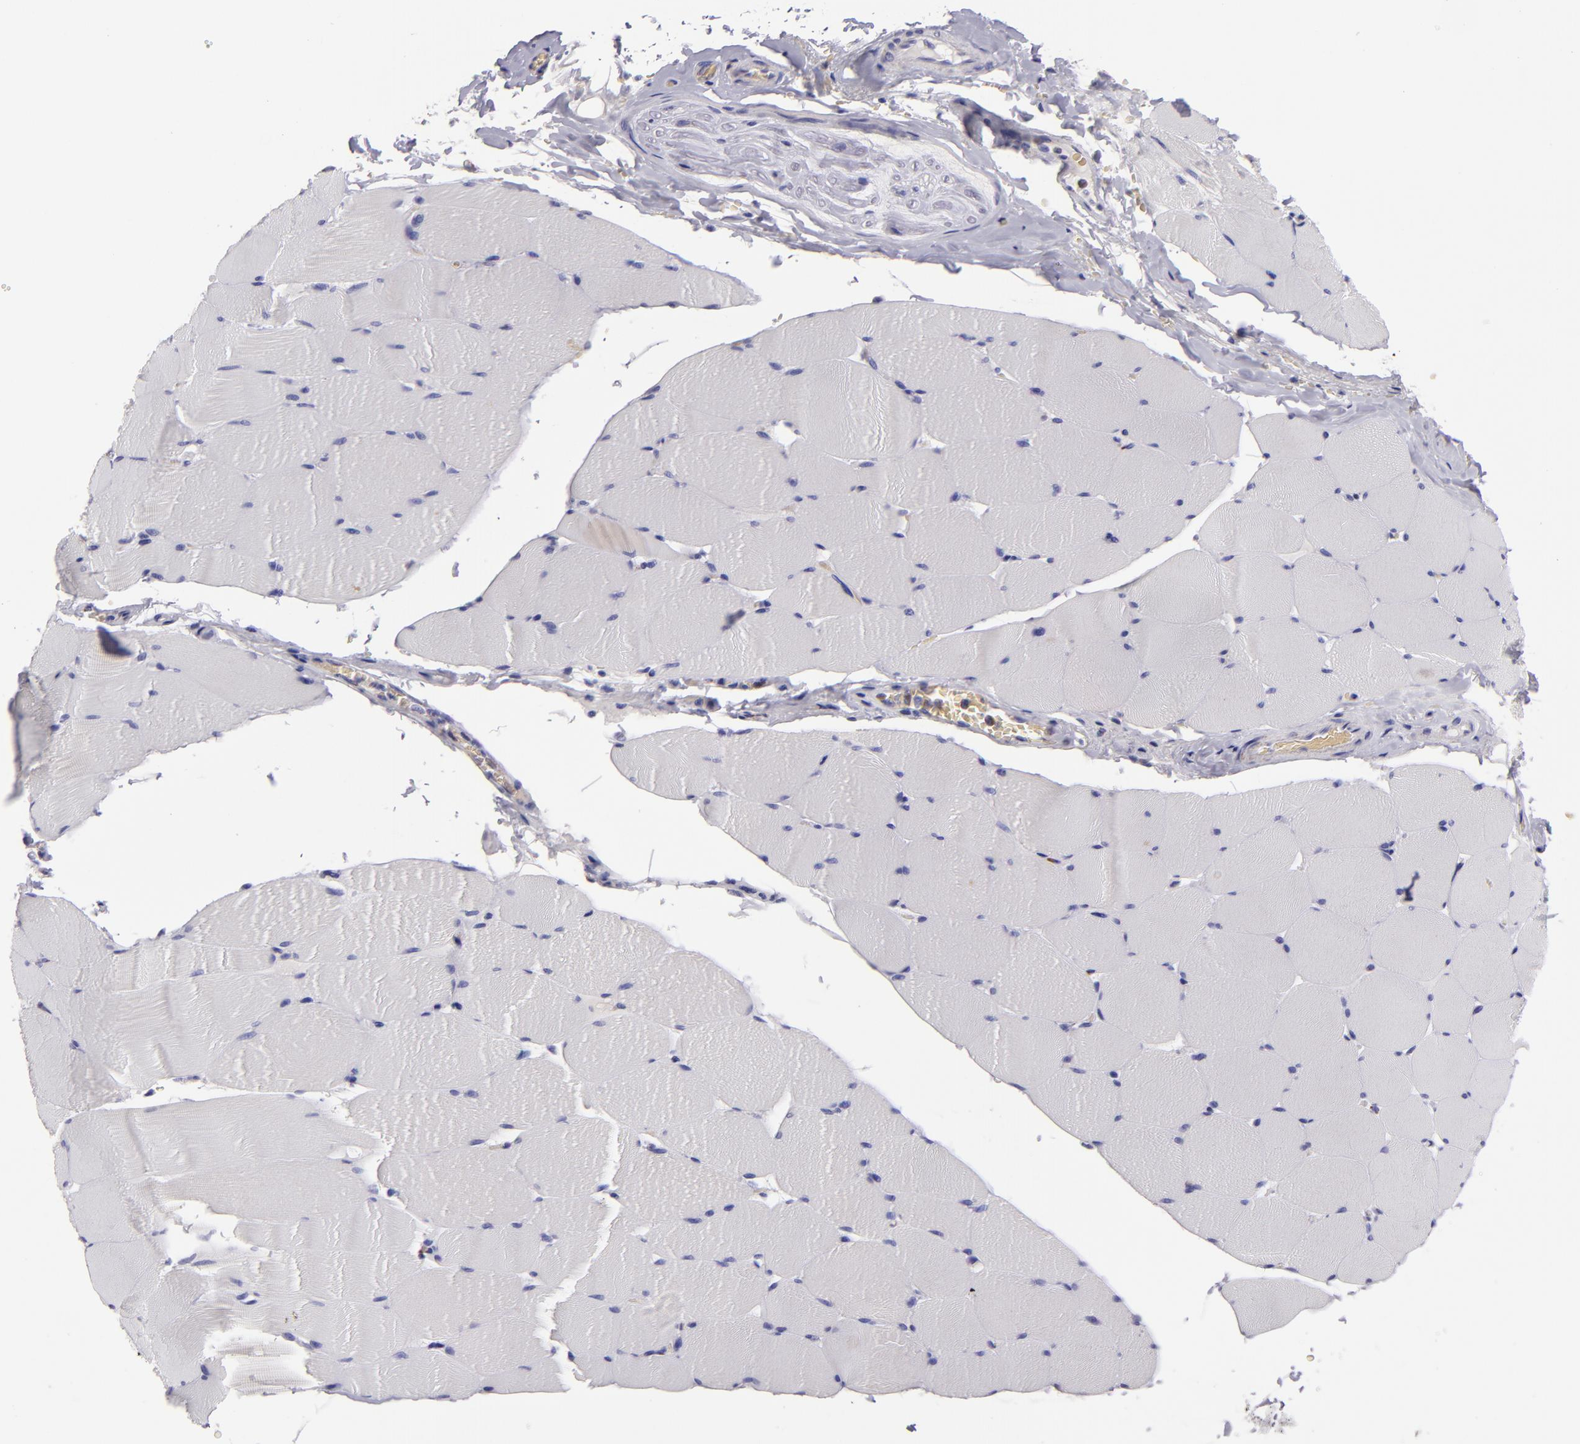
{"staining": {"intensity": "negative", "quantity": "none", "location": "none"}, "tissue": "skeletal muscle", "cell_type": "Myocytes", "image_type": "normal", "snomed": [{"axis": "morphology", "description": "Normal tissue, NOS"}, {"axis": "topography", "description": "Skeletal muscle"}], "caption": "IHC of normal skeletal muscle shows no positivity in myocytes.", "gene": "HSPD1", "patient": {"sex": "male", "age": 62}}